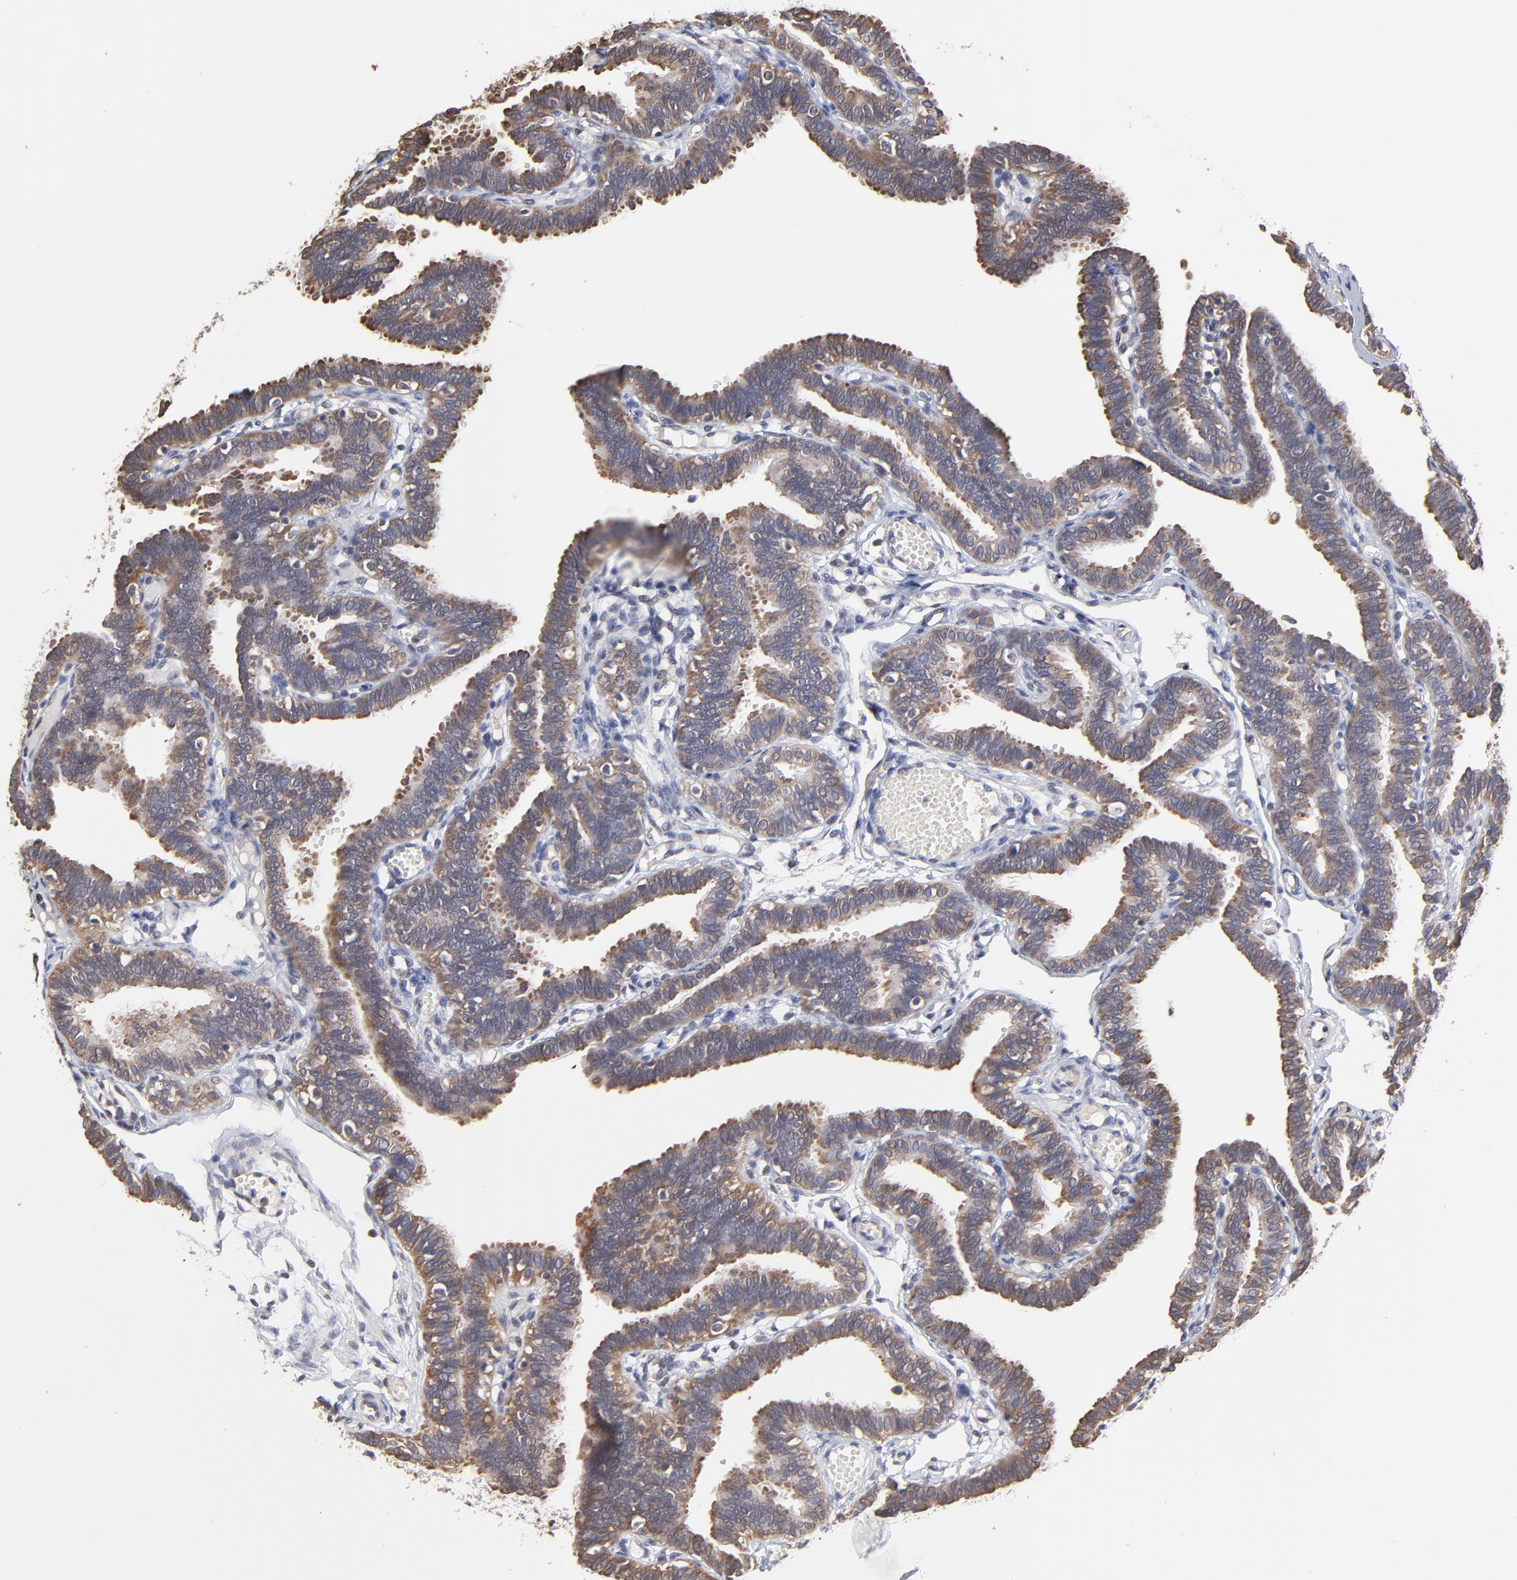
{"staining": {"intensity": "moderate", "quantity": ">75%", "location": "cytoplasmic/membranous"}, "tissue": "fallopian tube", "cell_type": "Glandular cells", "image_type": "normal", "snomed": [{"axis": "morphology", "description": "Normal tissue, NOS"}, {"axis": "topography", "description": "Fallopian tube"}], "caption": "Protein analysis of unremarkable fallopian tube reveals moderate cytoplasmic/membranous staining in about >75% of glandular cells.", "gene": "CCT2", "patient": {"sex": "female", "age": 29}}